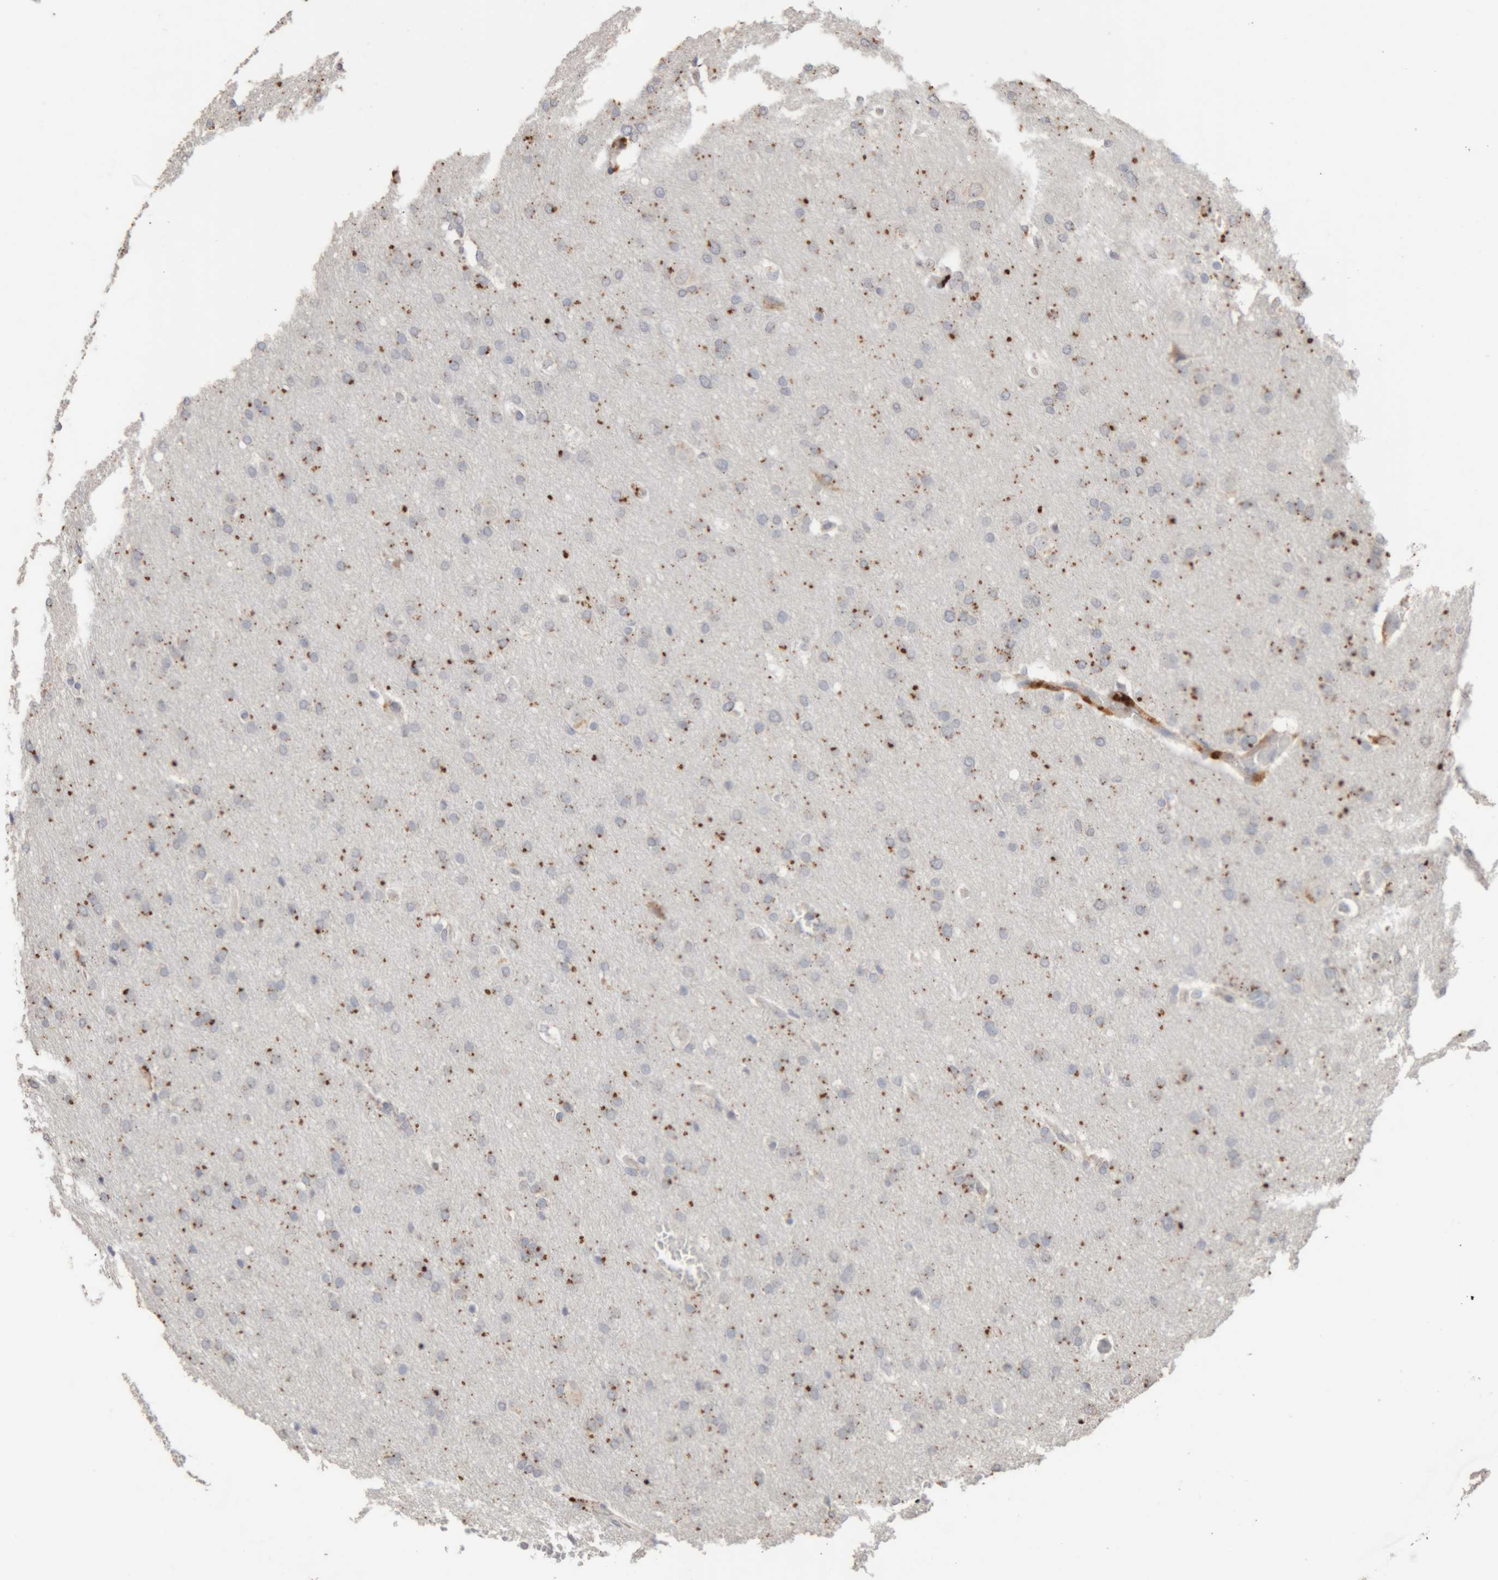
{"staining": {"intensity": "moderate", "quantity": "25%-75%", "location": "cytoplasmic/membranous"}, "tissue": "glioma", "cell_type": "Tumor cells", "image_type": "cancer", "snomed": [{"axis": "morphology", "description": "Glioma, malignant, Low grade"}, {"axis": "topography", "description": "Brain"}], "caption": "Tumor cells exhibit medium levels of moderate cytoplasmic/membranous positivity in about 25%-75% of cells in human glioma.", "gene": "ARSA", "patient": {"sex": "female", "age": 37}}